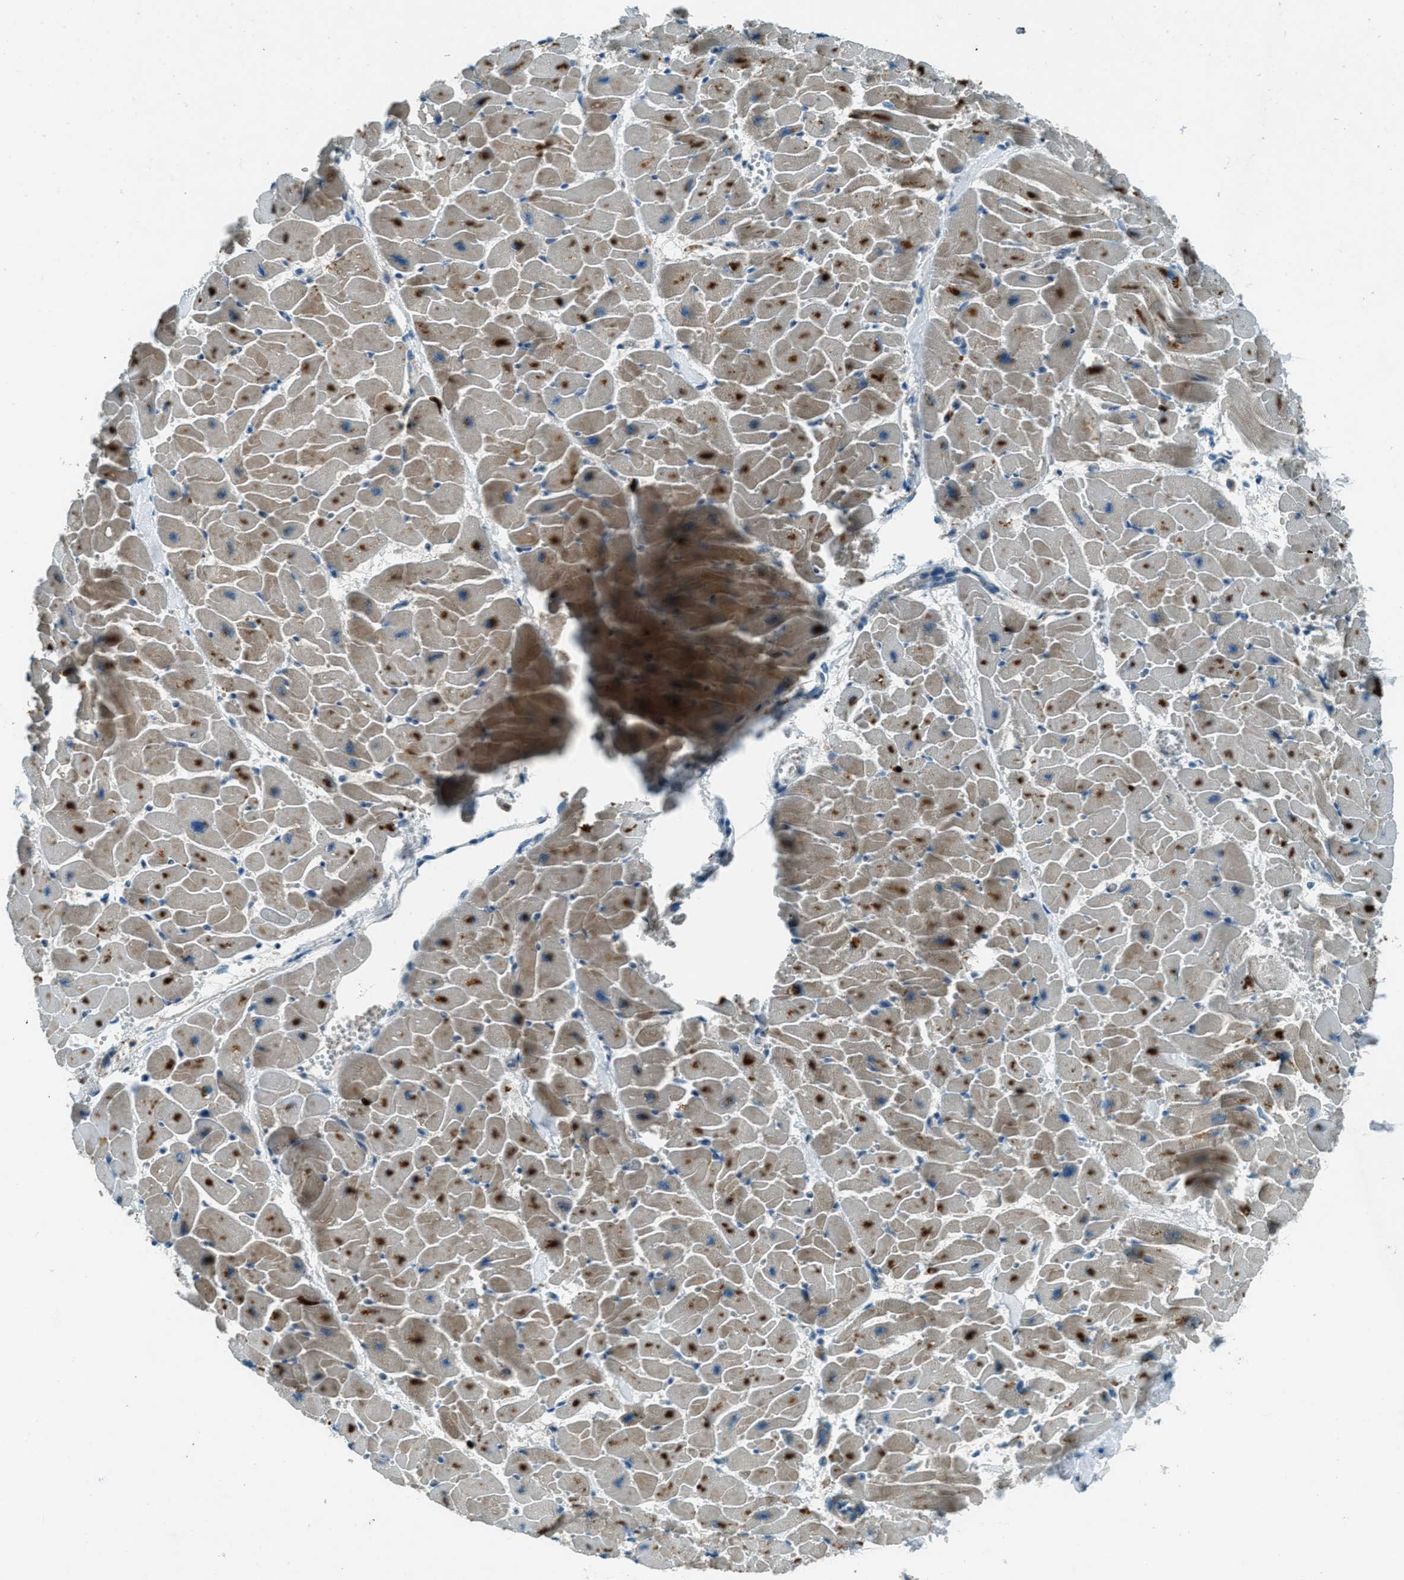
{"staining": {"intensity": "strong", "quantity": ">75%", "location": "cytoplasmic/membranous"}, "tissue": "heart muscle", "cell_type": "Cardiomyocytes", "image_type": "normal", "snomed": [{"axis": "morphology", "description": "Normal tissue, NOS"}, {"axis": "topography", "description": "Heart"}], "caption": "There is high levels of strong cytoplasmic/membranous expression in cardiomyocytes of unremarkable heart muscle, as demonstrated by immunohistochemical staining (brown color).", "gene": "FAR1", "patient": {"sex": "female", "age": 19}}